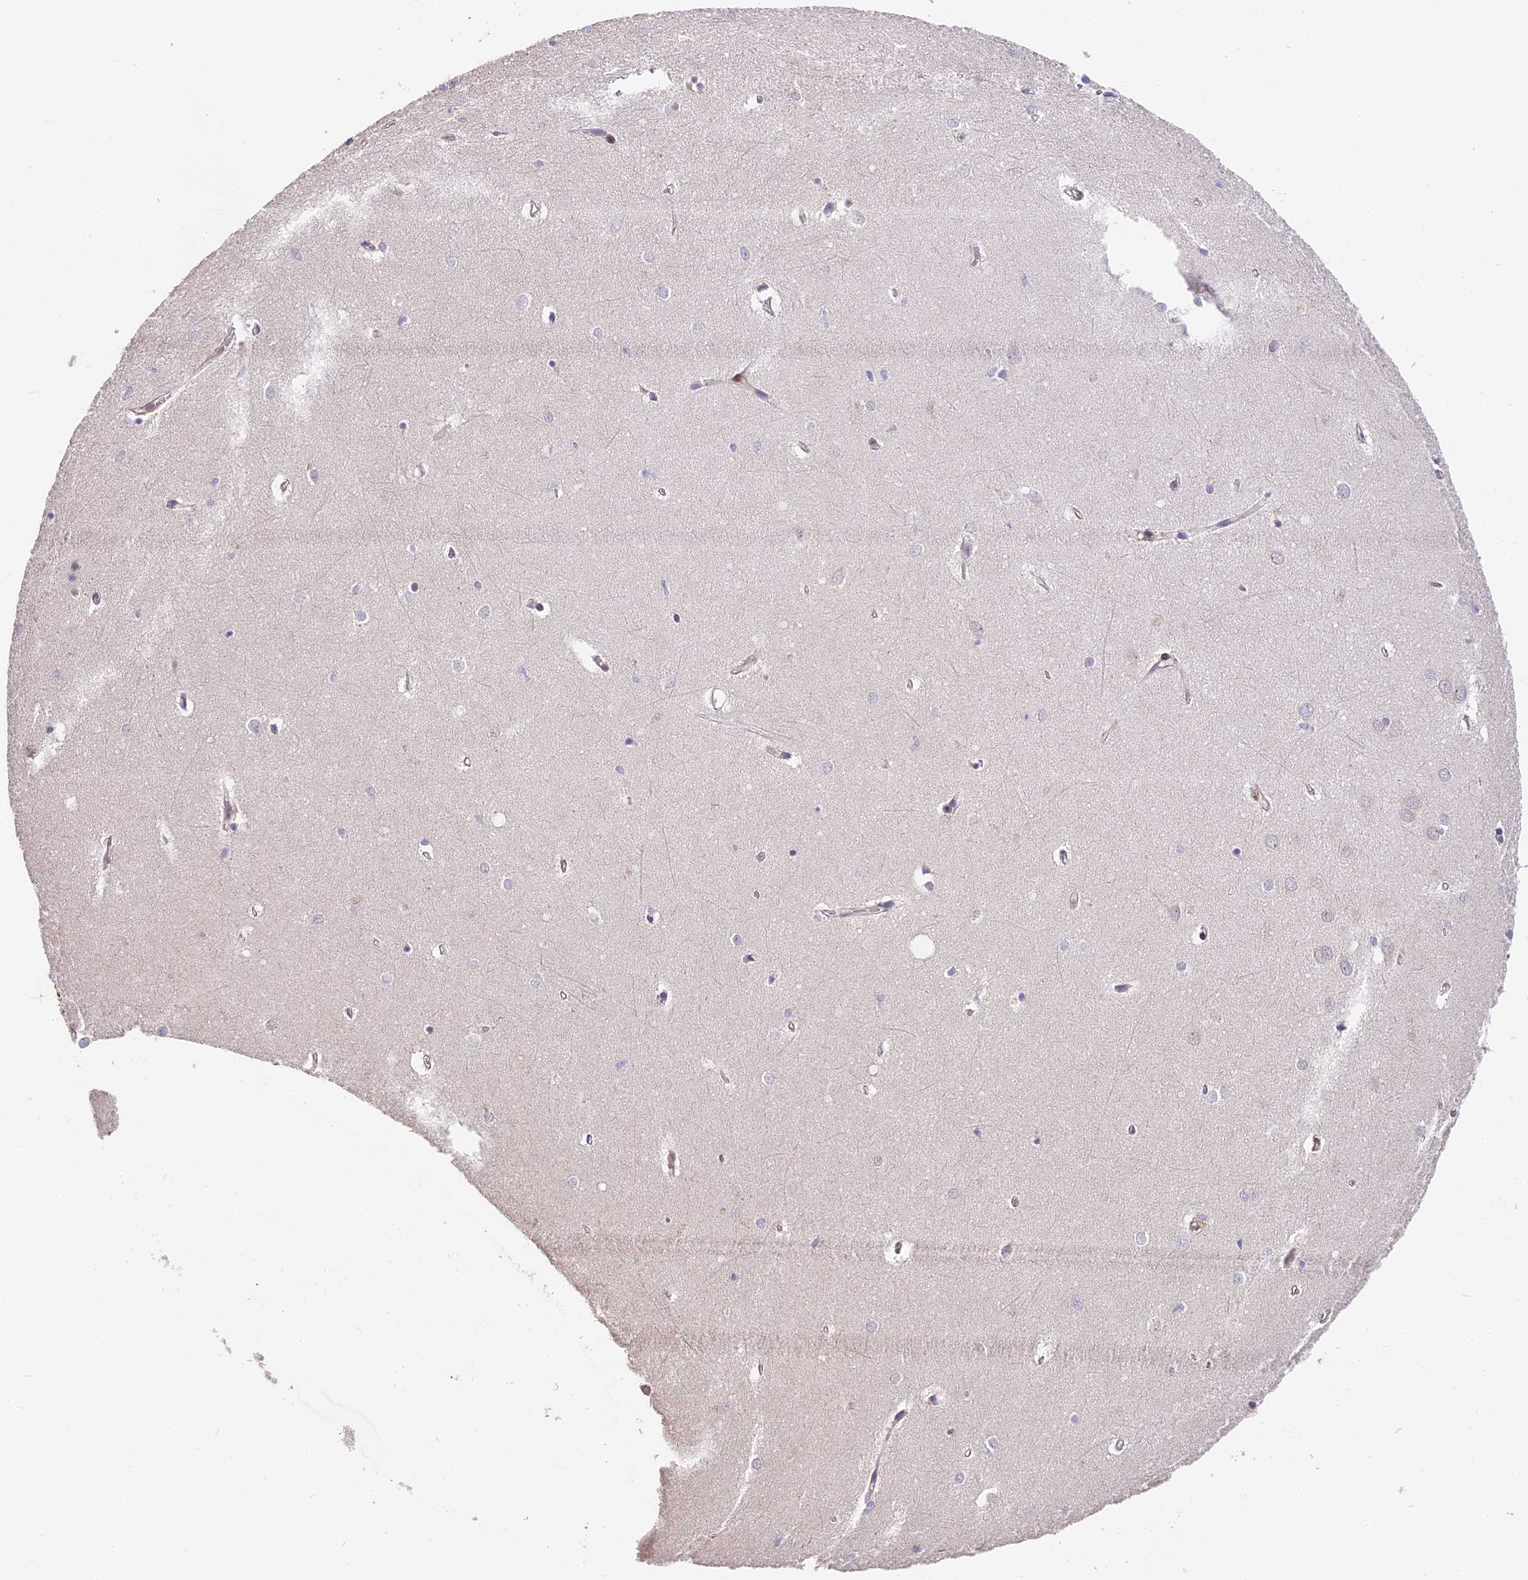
{"staining": {"intensity": "moderate", "quantity": "<25%", "location": "nuclear"}, "tissue": "hippocampus", "cell_type": "Glial cells", "image_type": "normal", "snomed": [{"axis": "morphology", "description": "Normal tissue, NOS"}, {"axis": "topography", "description": "Hippocampus"}], "caption": "Glial cells exhibit low levels of moderate nuclear staining in about <25% of cells in benign human hippocampus.", "gene": "ARHGAP17", "patient": {"sex": "female", "age": 64}}